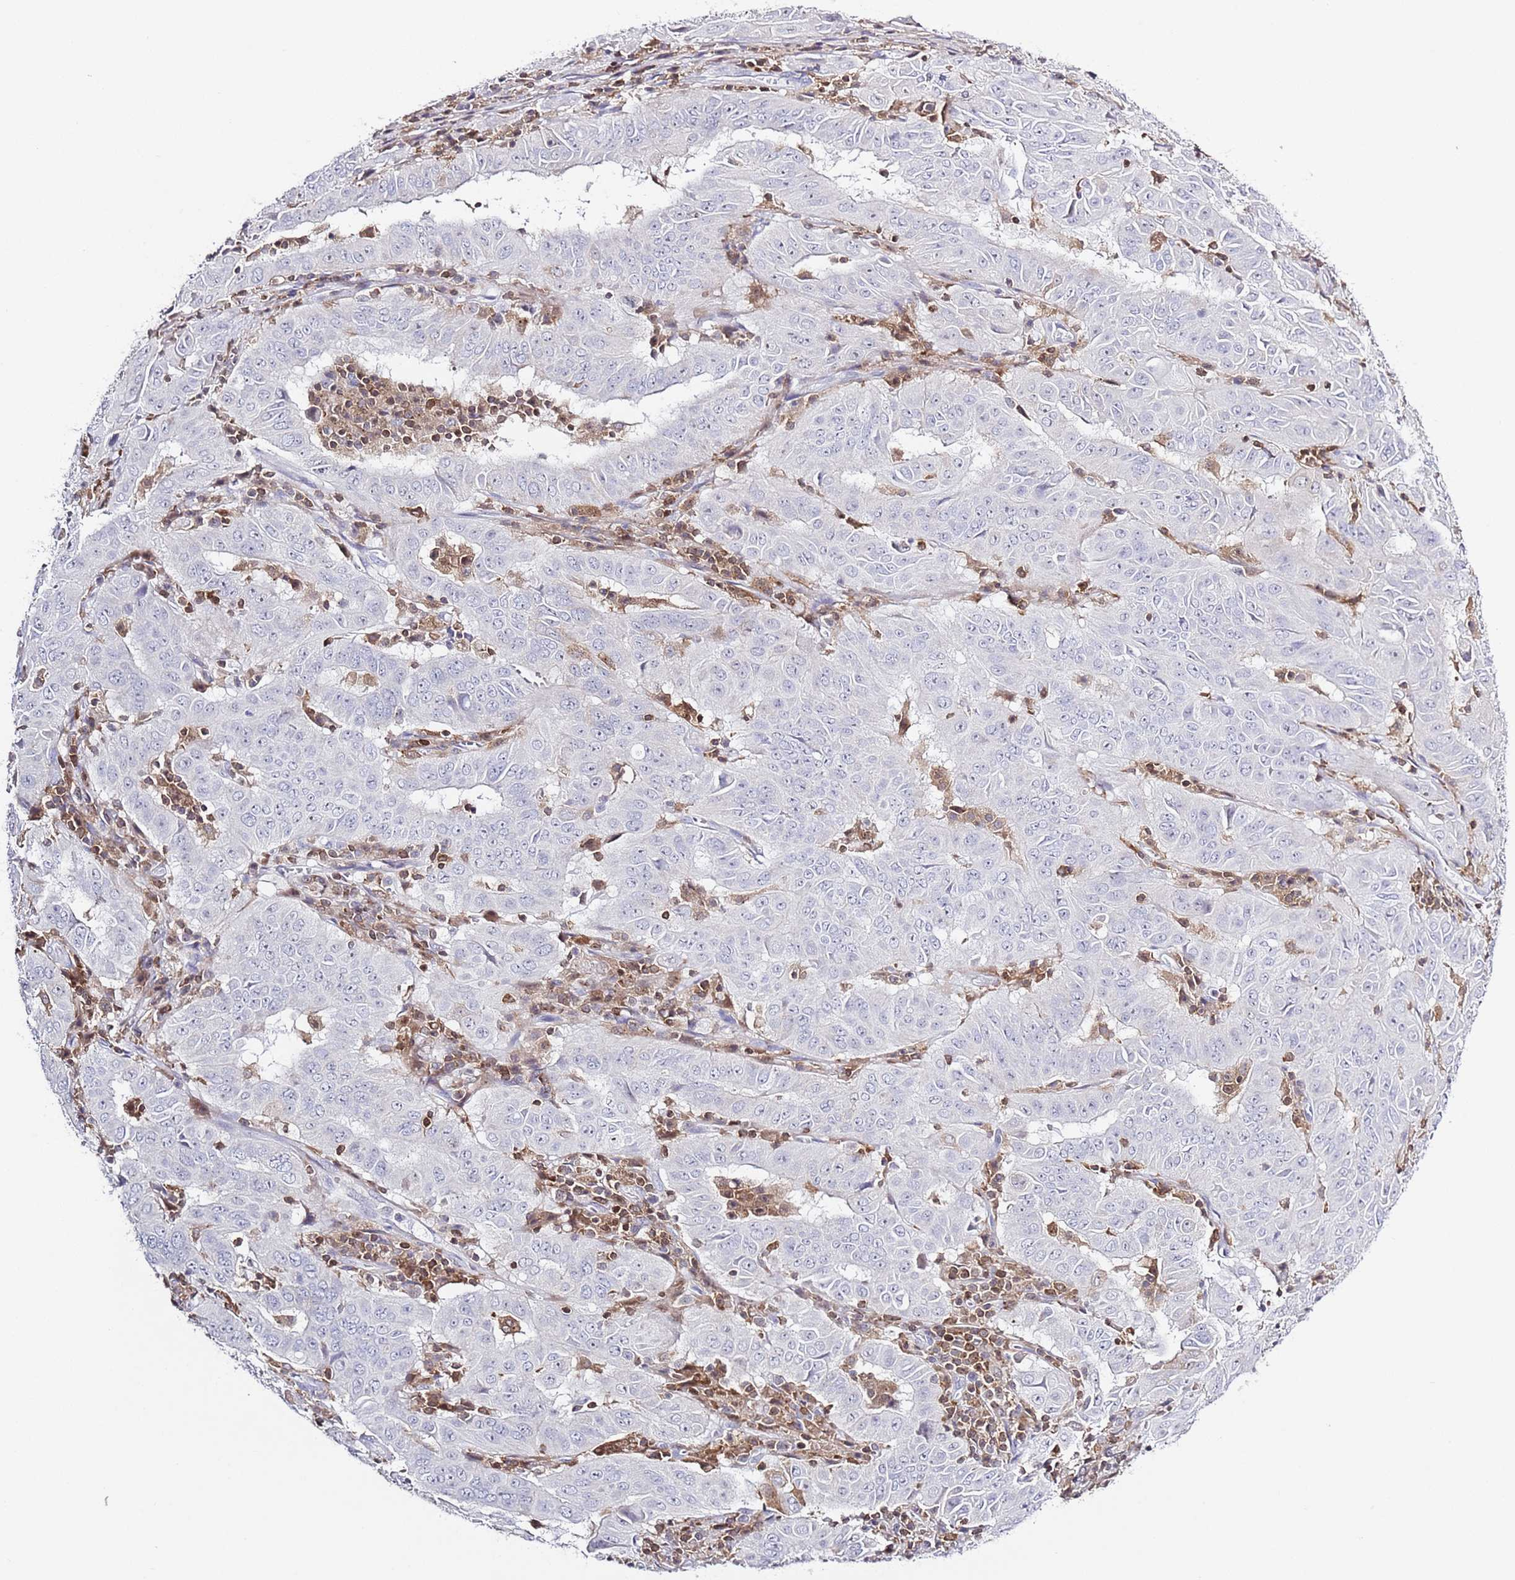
{"staining": {"intensity": "negative", "quantity": "none", "location": "none"}, "tissue": "pancreatic cancer", "cell_type": "Tumor cells", "image_type": "cancer", "snomed": [{"axis": "morphology", "description": "Adenocarcinoma, NOS"}, {"axis": "topography", "description": "Pancreas"}], "caption": "High magnification brightfield microscopy of adenocarcinoma (pancreatic) stained with DAB (3,3'-diaminobenzidine) (brown) and counterstained with hematoxylin (blue): tumor cells show no significant staining.", "gene": "LPXN", "patient": {"sex": "male", "age": 63}}